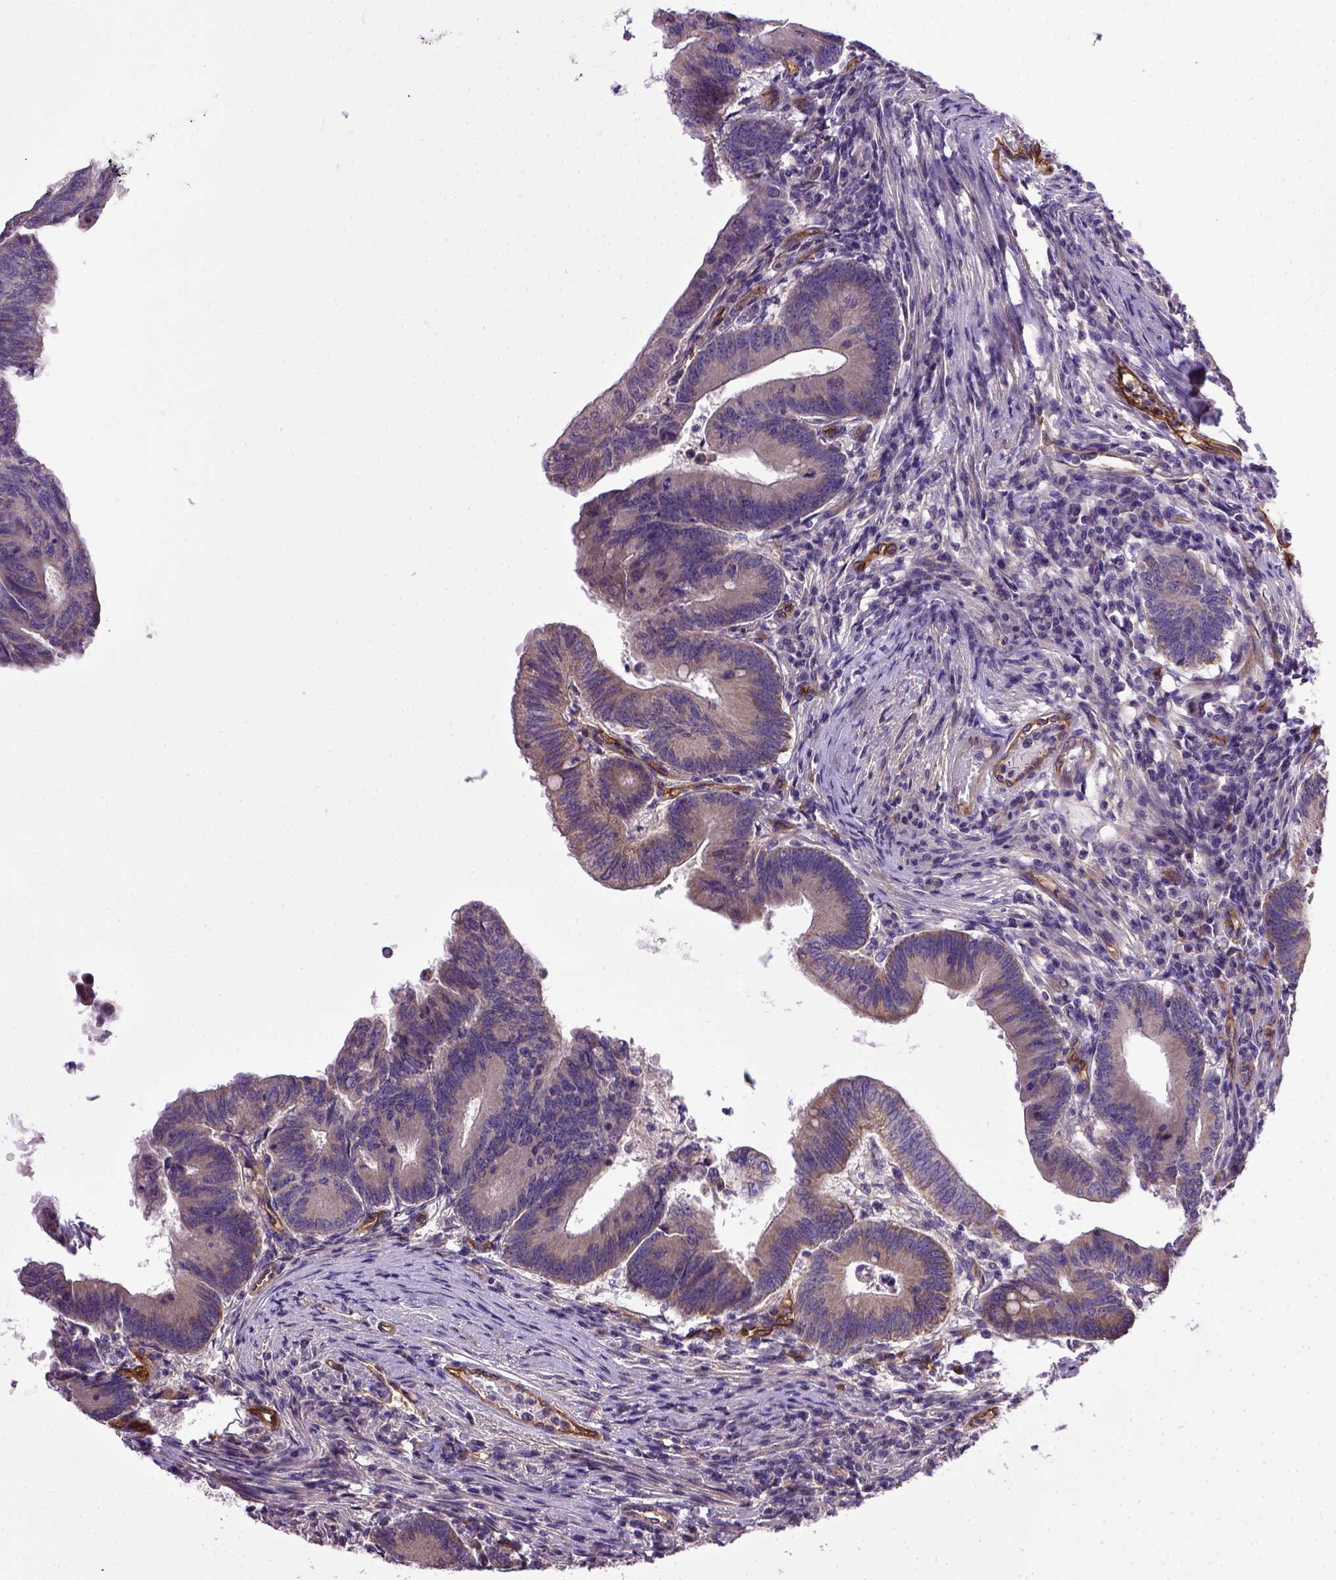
{"staining": {"intensity": "weak", "quantity": "25%-75%", "location": "cytoplasmic/membranous"}, "tissue": "colorectal cancer", "cell_type": "Tumor cells", "image_type": "cancer", "snomed": [{"axis": "morphology", "description": "Adenocarcinoma, NOS"}, {"axis": "topography", "description": "Colon"}], "caption": "Weak cytoplasmic/membranous positivity is identified in approximately 25%-75% of tumor cells in colorectal cancer (adenocarcinoma).", "gene": "ENG", "patient": {"sex": "female", "age": 70}}